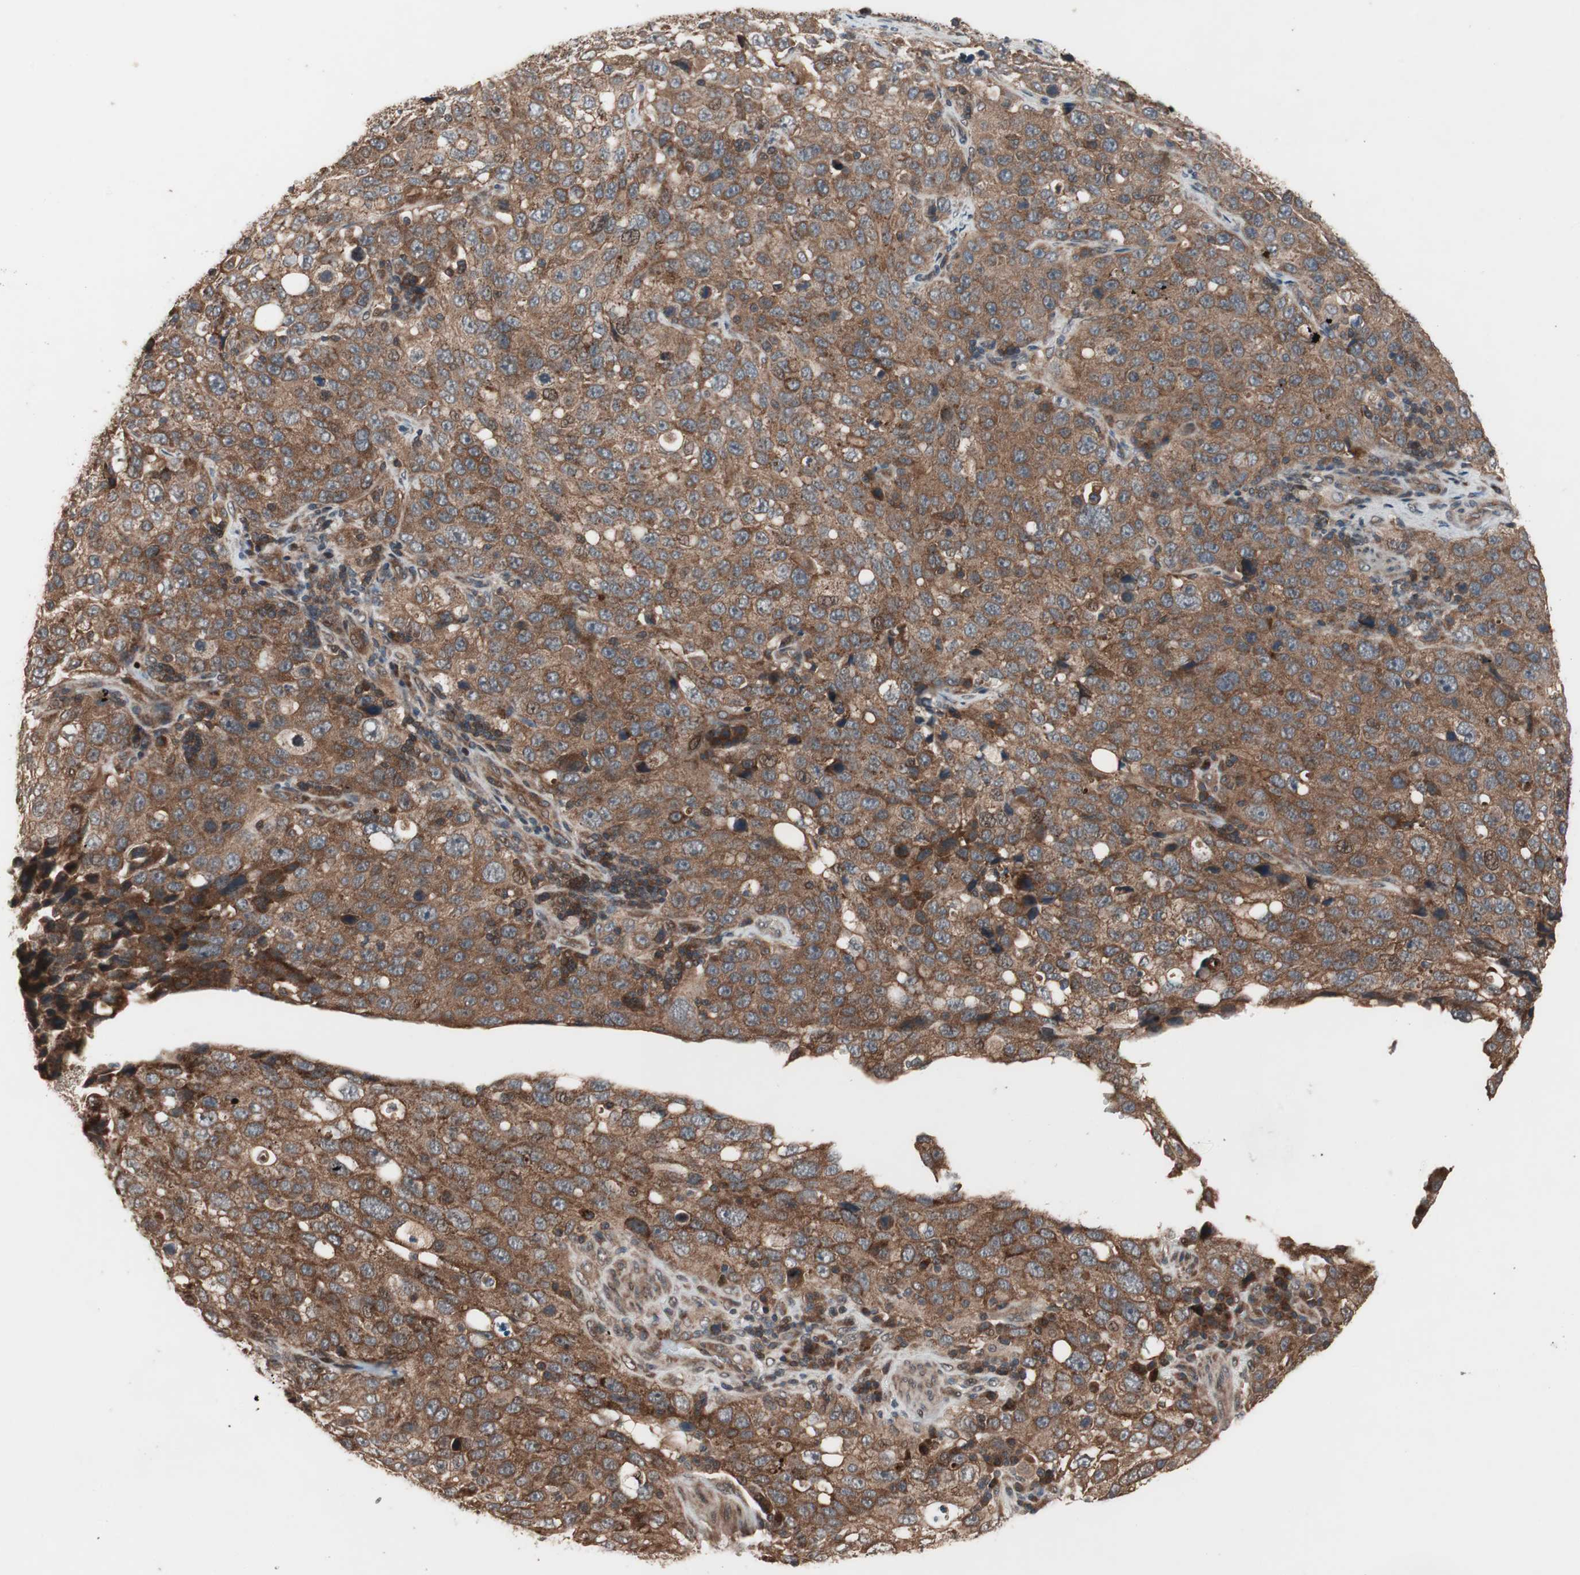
{"staining": {"intensity": "strong", "quantity": ">75%", "location": "cytoplasmic/membranous"}, "tissue": "stomach cancer", "cell_type": "Tumor cells", "image_type": "cancer", "snomed": [{"axis": "morphology", "description": "Normal tissue, NOS"}, {"axis": "morphology", "description": "Adenocarcinoma, NOS"}, {"axis": "topography", "description": "Stomach"}], "caption": "Brown immunohistochemical staining in adenocarcinoma (stomach) exhibits strong cytoplasmic/membranous positivity in approximately >75% of tumor cells.", "gene": "NF2", "patient": {"sex": "male", "age": 48}}